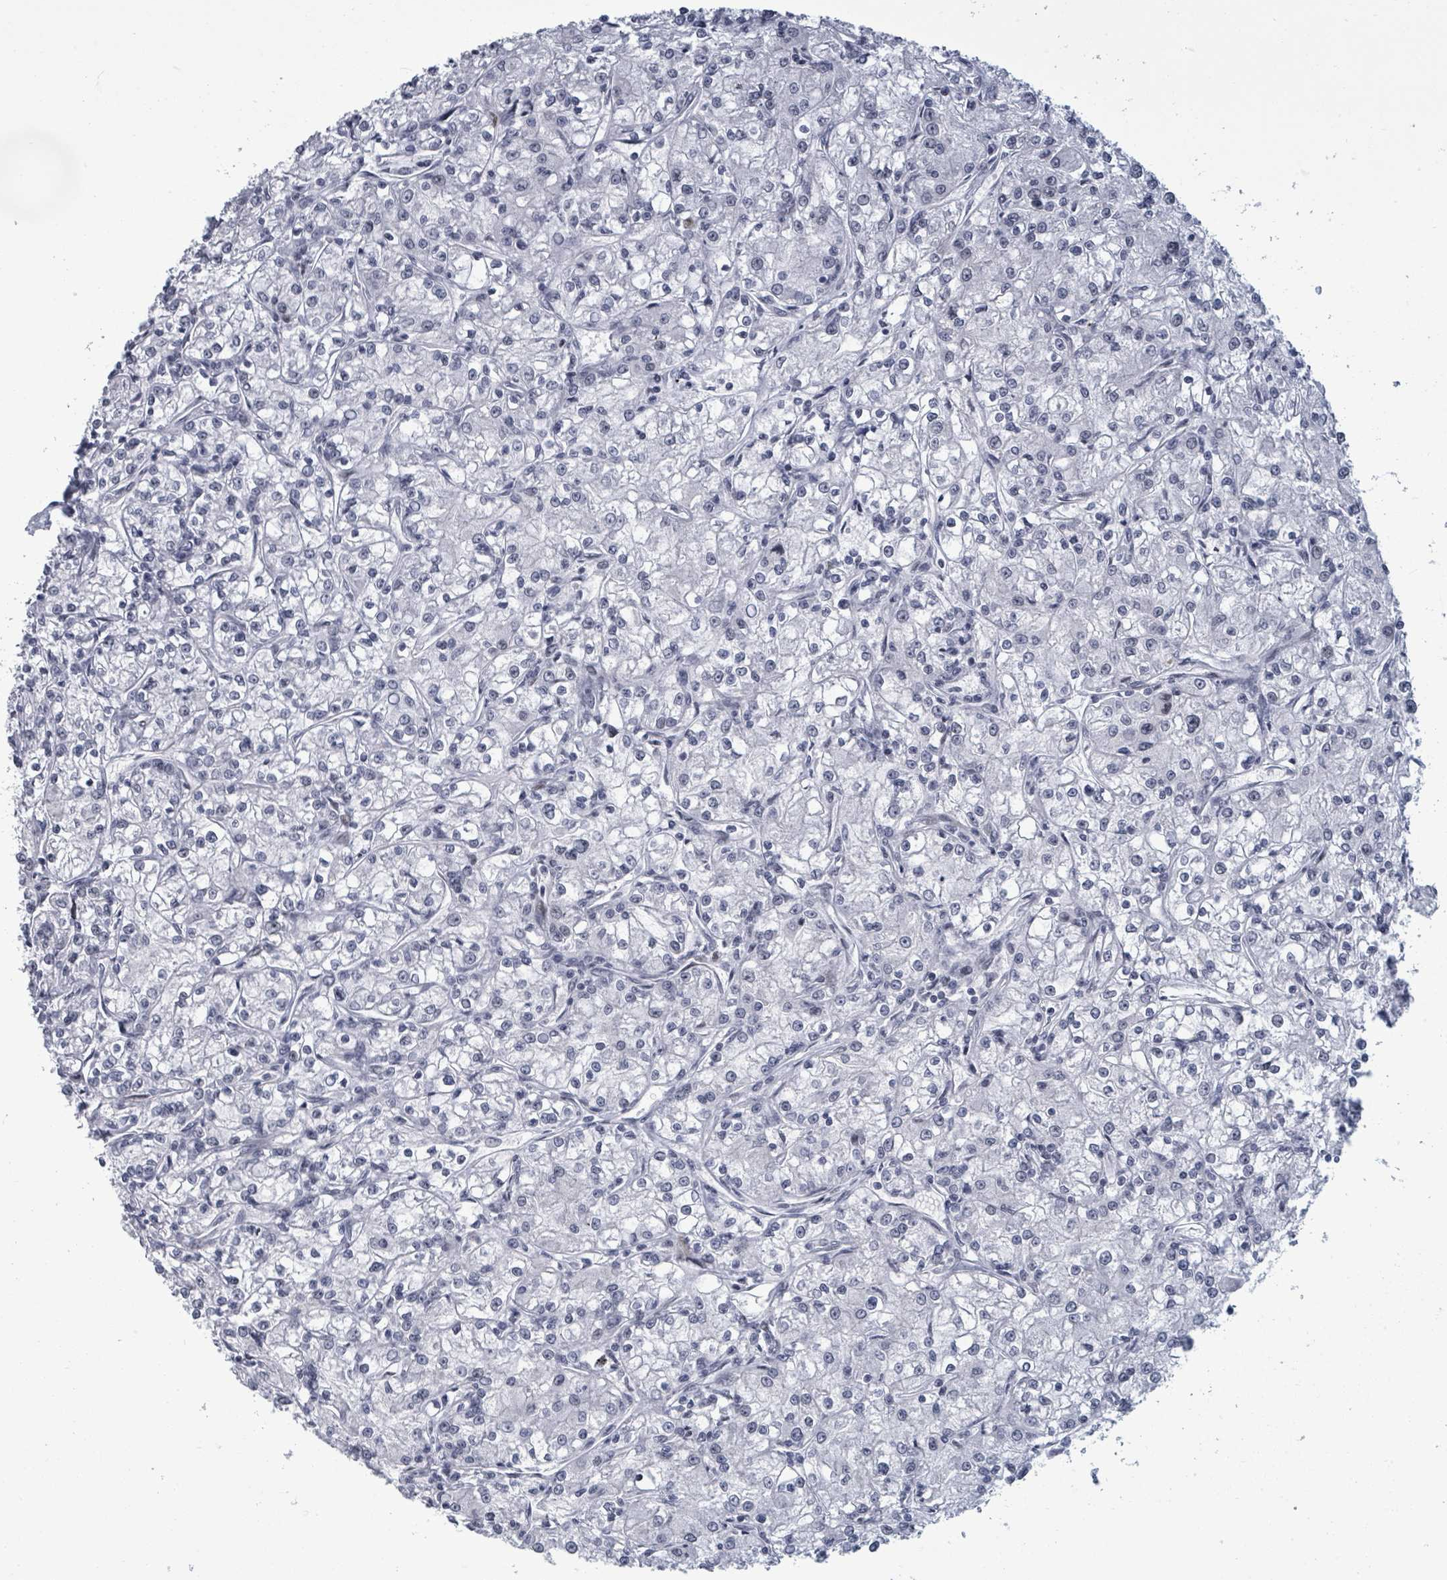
{"staining": {"intensity": "negative", "quantity": "none", "location": "none"}, "tissue": "renal cancer", "cell_type": "Tumor cells", "image_type": "cancer", "snomed": [{"axis": "morphology", "description": "Adenocarcinoma, NOS"}, {"axis": "topography", "description": "Kidney"}], "caption": "Protein analysis of renal adenocarcinoma shows no significant staining in tumor cells.", "gene": "ERCC5", "patient": {"sex": "female", "age": 59}}